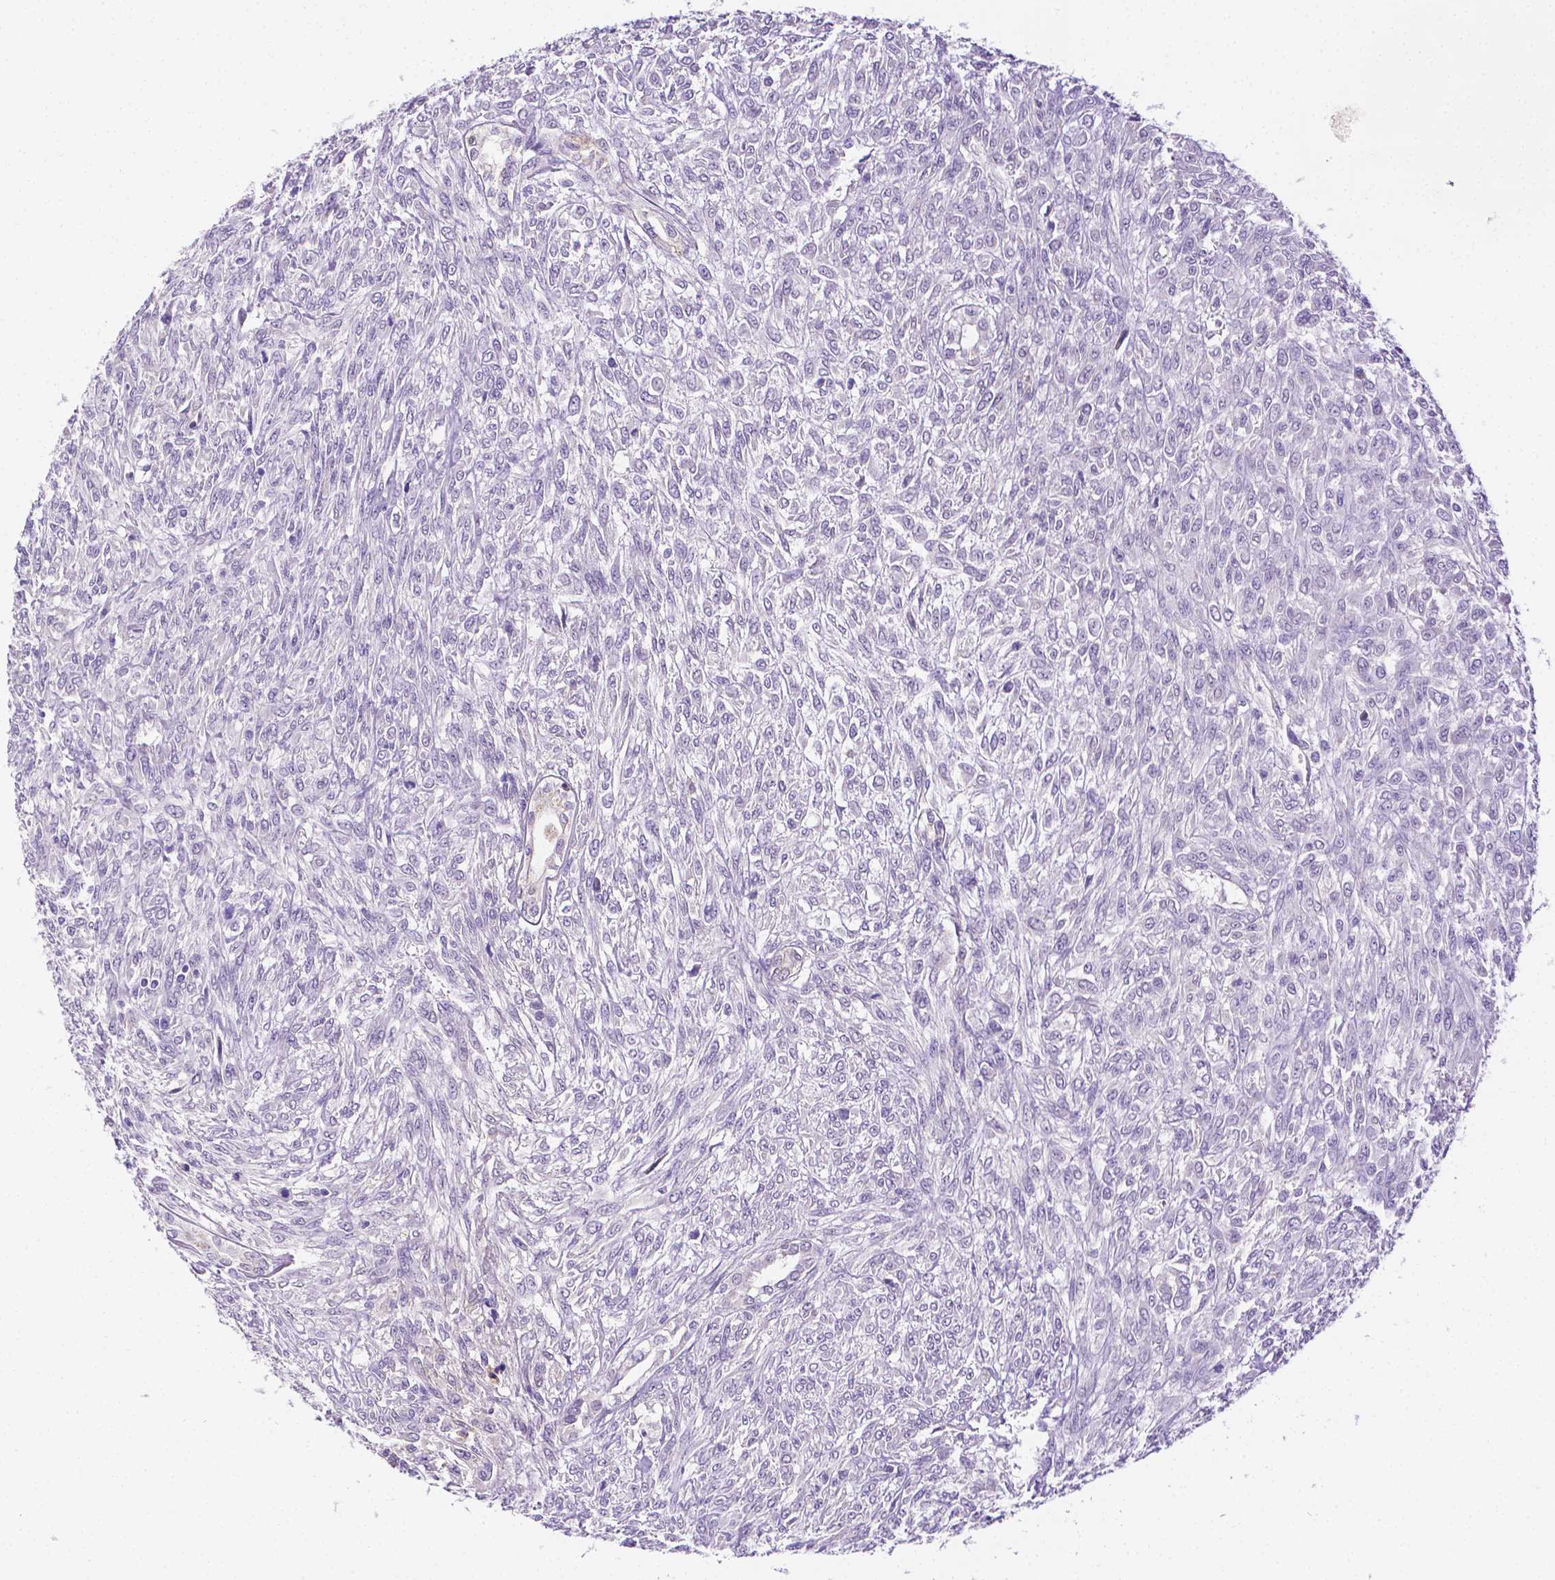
{"staining": {"intensity": "negative", "quantity": "none", "location": "none"}, "tissue": "renal cancer", "cell_type": "Tumor cells", "image_type": "cancer", "snomed": [{"axis": "morphology", "description": "Adenocarcinoma, NOS"}, {"axis": "topography", "description": "Kidney"}], "caption": "IHC image of renal cancer (adenocarcinoma) stained for a protein (brown), which displays no staining in tumor cells. (Brightfield microscopy of DAB IHC at high magnification).", "gene": "NXPH2", "patient": {"sex": "male", "age": 58}}